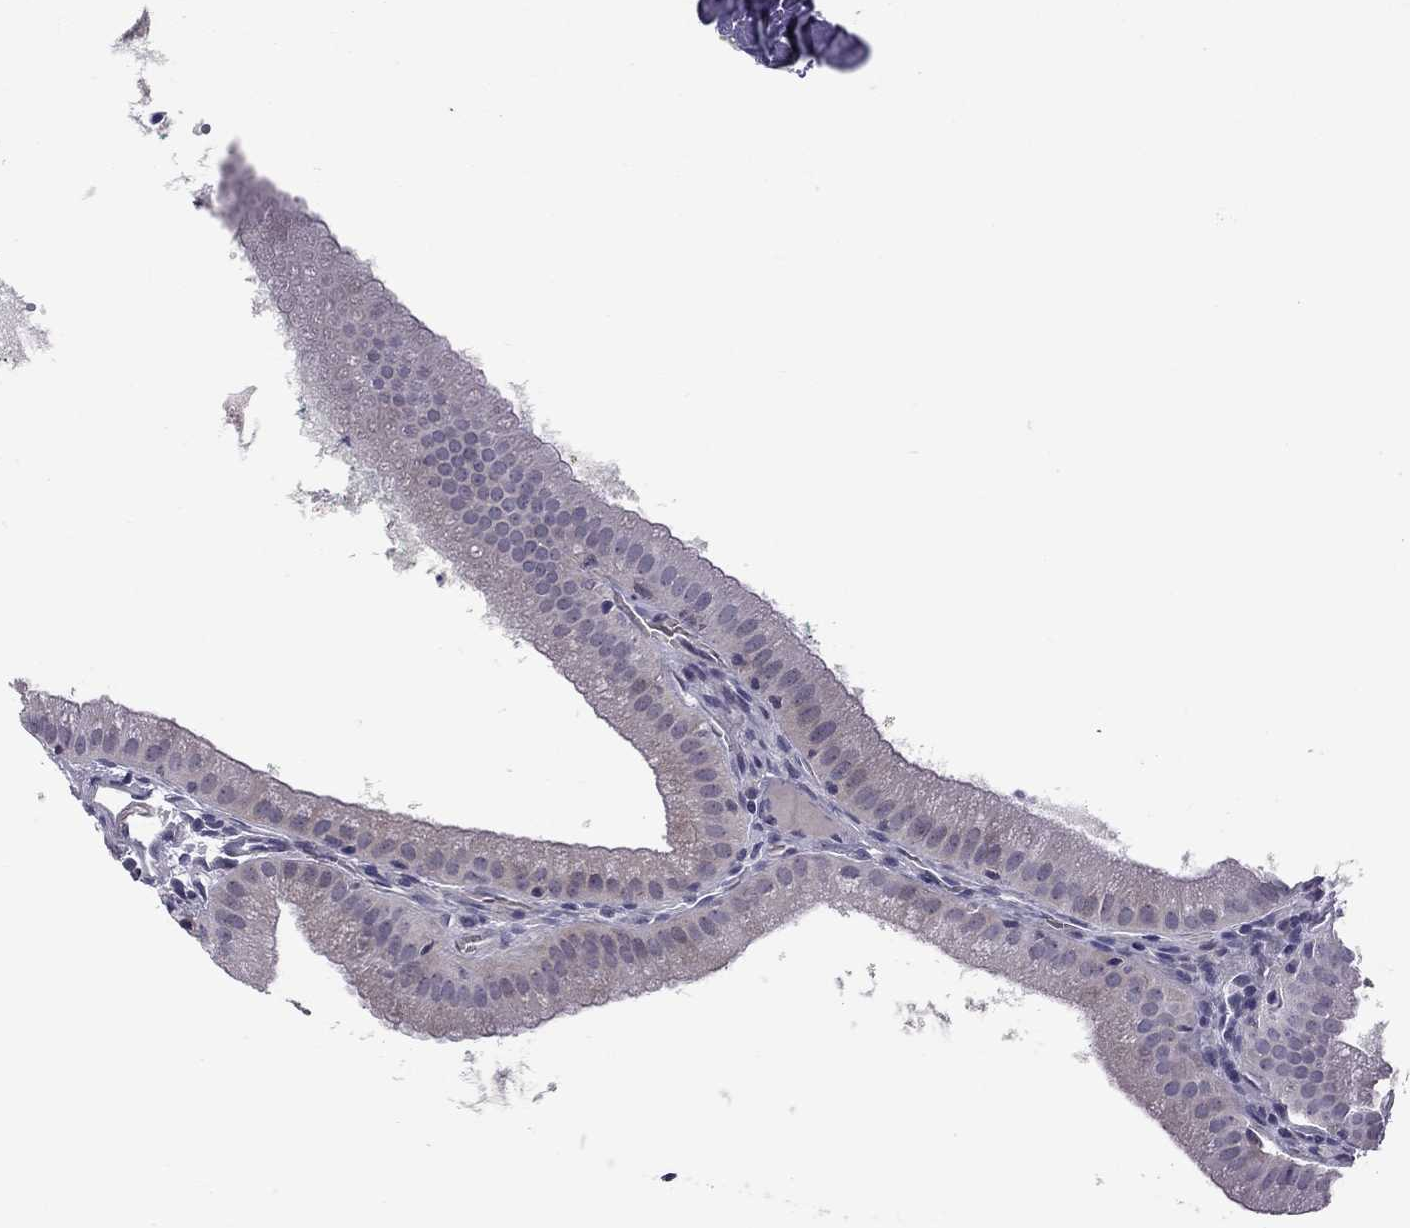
{"staining": {"intensity": "negative", "quantity": "none", "location": "none"}, "tissue": "gallbladder", "cell_type": "Glandular cells", "image_type": "normal", "snomed": [{"axis": "morphology", "description": "Normal tissue, NOS"}, {"axis": "topography", "description": "Gallbladder"}], "caption": "This is an IHC image of unremarkable human gallbladder. There is no positivity in glandular cells.", "gene": "PPP1R3A", "patient": {"sex": "male", "age": 67}}